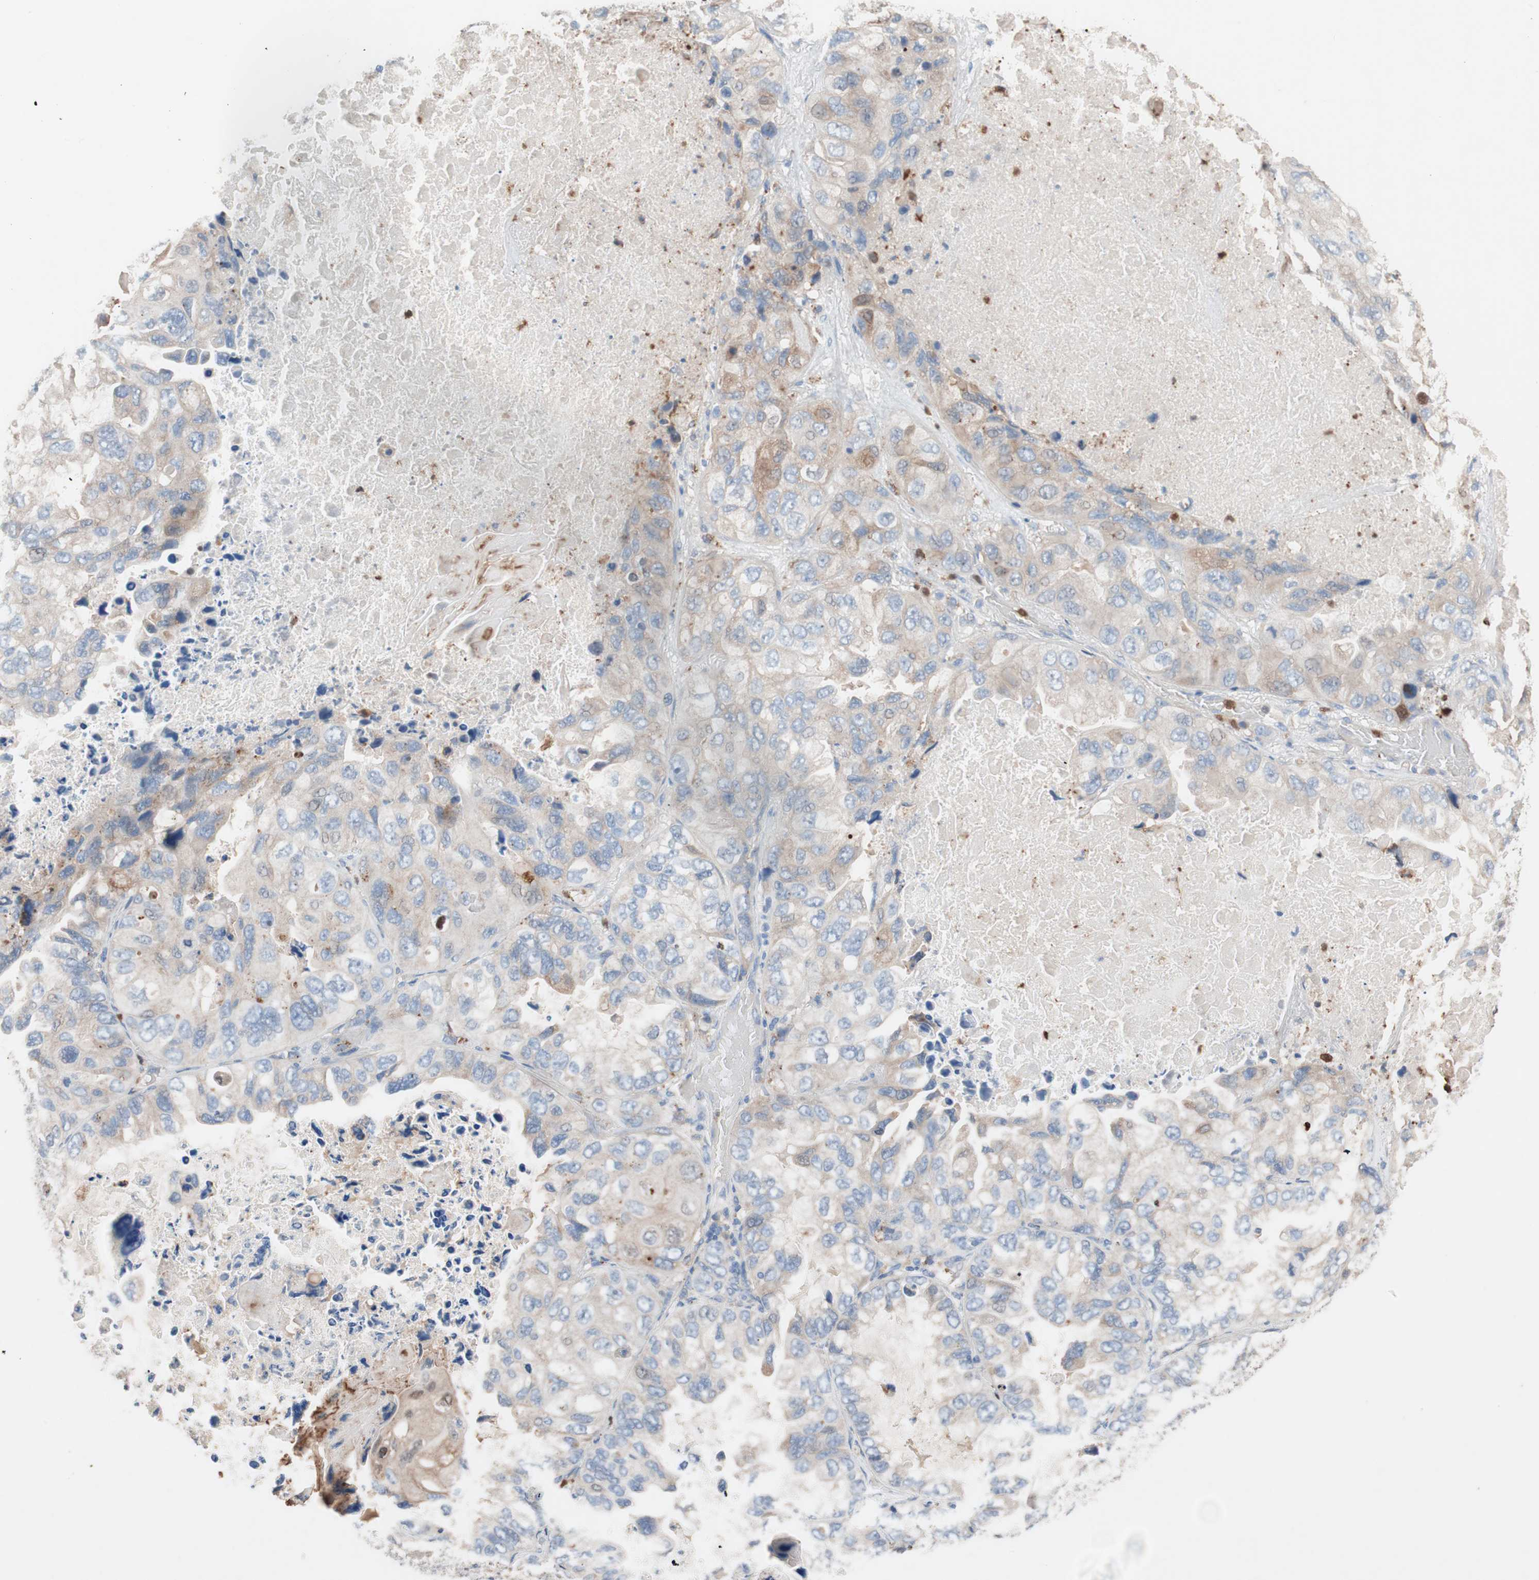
{"staining": {"intensity": "weak", "quantity": "25%-75%", "location": "cytoplasmic/membranous"}, "tissue": "lung cancer", "cell_type": "Tumor cells", "image_type": "cancer", "snomed": [{"axis": "morphology", "description": "Squamous cell carcinoma, NOS"}, {"axis": "topography", "description": "Lung"}], "caption": "A histopathology image of lung cancer stained for a protein displays weak cytoplasmic/membranous brown staining in tumor cells. Using DAB (brown) and hematoxylin (blue) stains, captured at high magnification using brightfield microscopy.", "gene": "CLEC4D", "patient": {"sex": "female", "age": 73}}